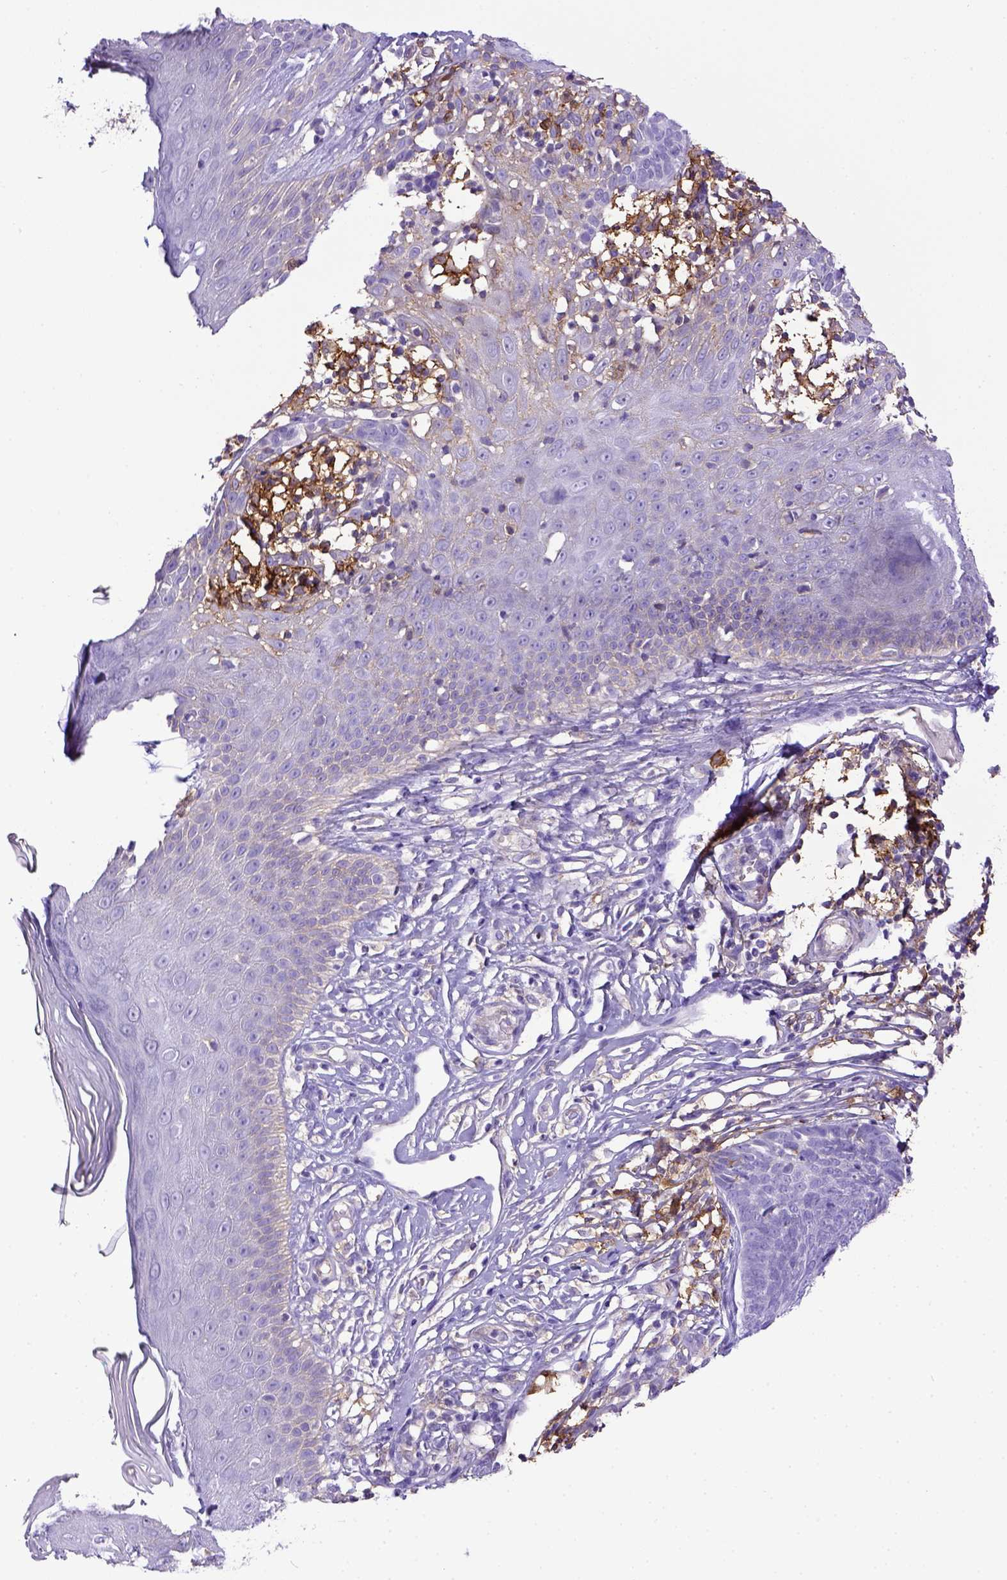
{"staining": {"intensity": "negative", "quantity": "none", "location": "none"}, "tissue": "skin cancer", "cell_type": "Tumor cells", "image_type": "cancer", "snomed": [{"axis": "morphology", "description": "Basal cell carcinoma"}, {"axis": "topography", "description": "Skin"}], "caption": "Immunohistochemistry (IHC) histopathology image of skin basal cell carcinoma stained for a protein (brown), which shows no positivity in tumor cells.", "gene": "CD40", "patient": {"sex": "male", "age": 85}}